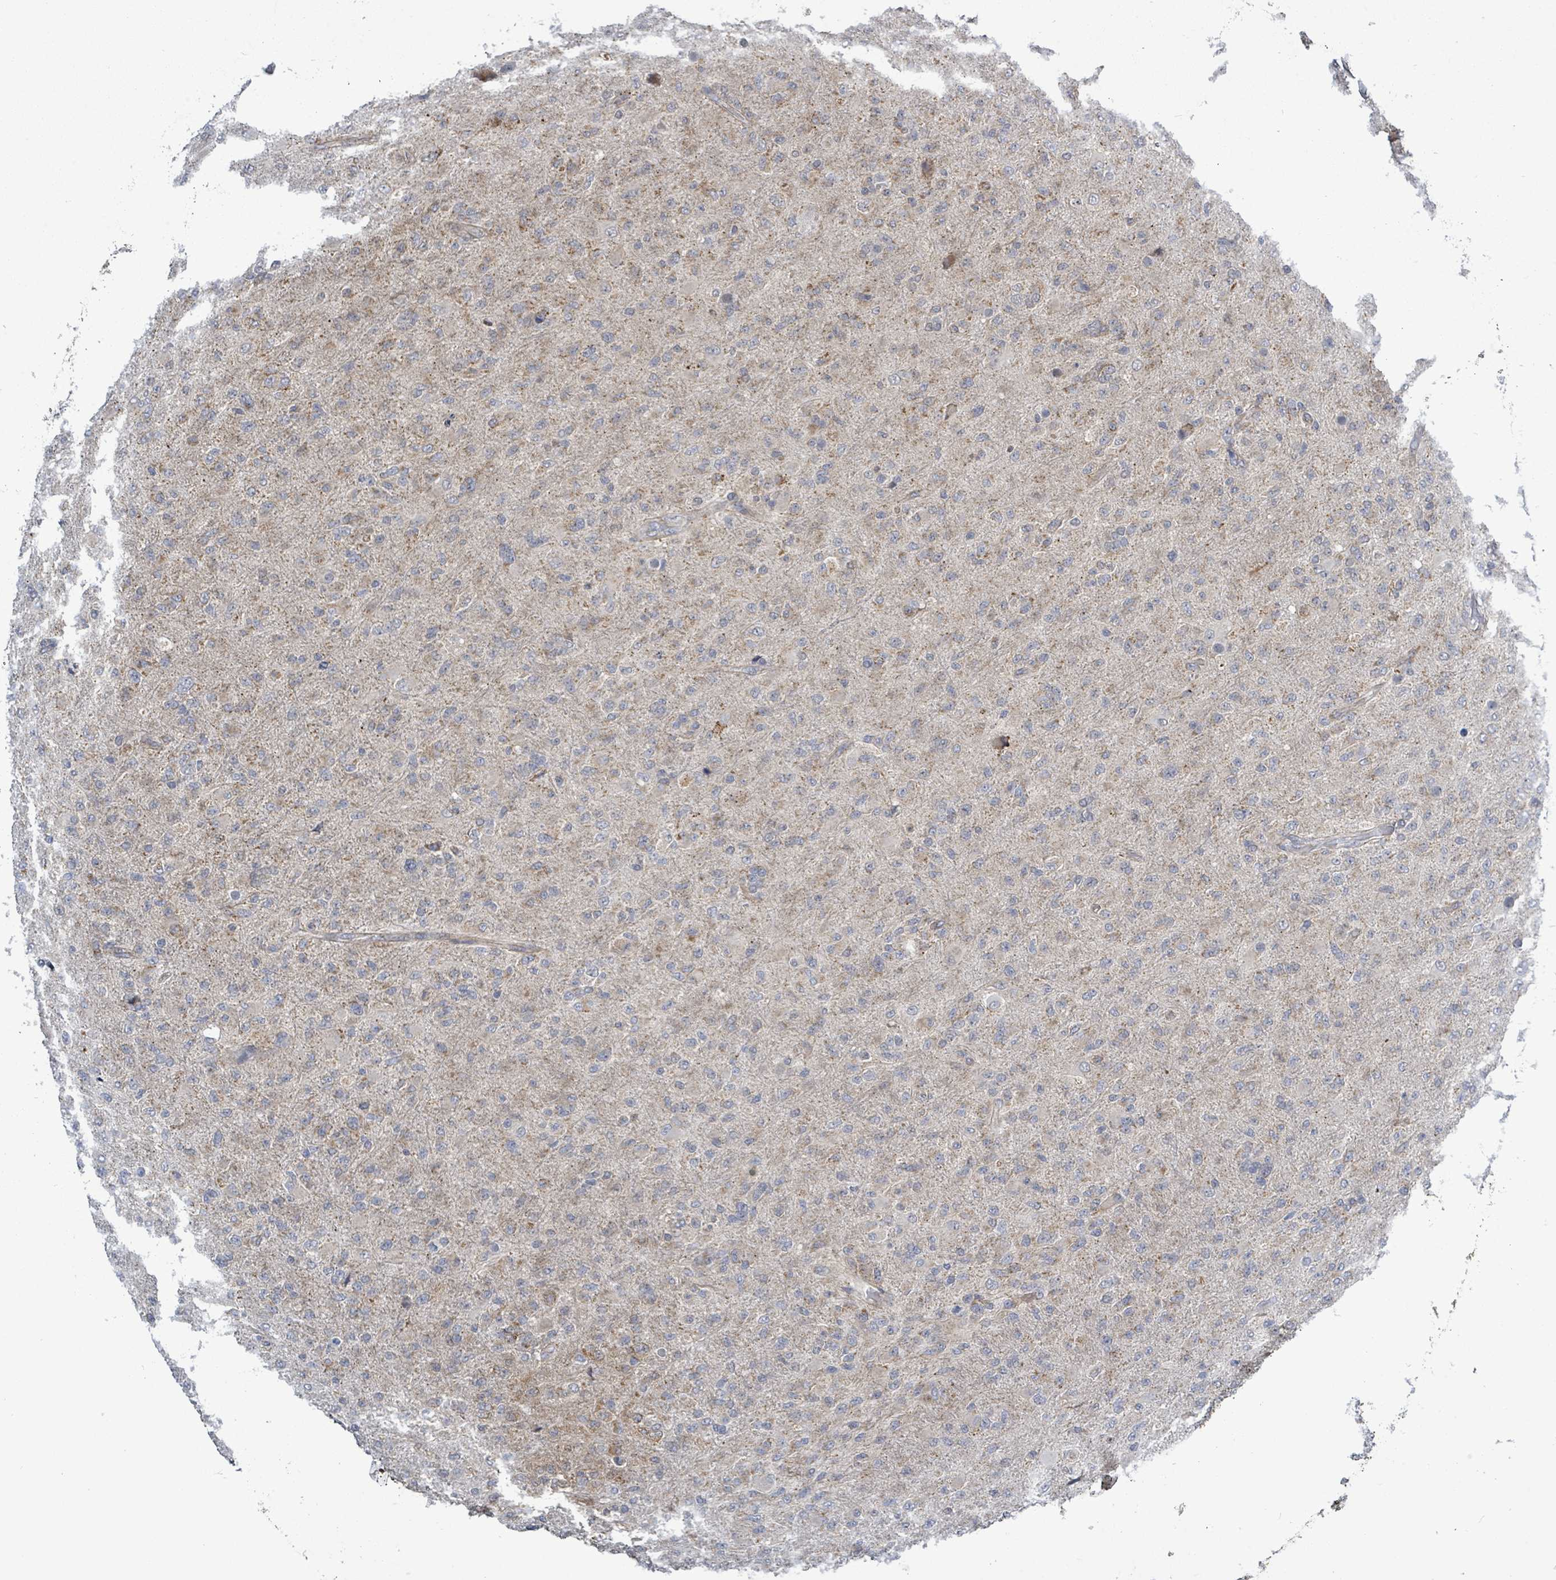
{"staining": {"intensity": "weak", "quantity": "25%-75%", "location": "cytoplasmic/membranous"}, "tissue": "glioma", "cell_type": "Tumor cells", "image_type": "cancer", "snomed": [{"axis": "morphology", "description": "Glioma, malignant, Low grade"}, {"axis": "topography", "description": "Brain"}], "caption": "Tumor cells exhibit low levels of weak cytoplasmic/membranous staining in approximately 25%-75% of cells in human glioma. The staining was performed using DAB (3,3'-diaminobenzidine), with brown indicating positive protein expression. Nuclei are stained blue with hematoxylin.", "gene": "COQ10B", "patient": {"sex": "male", "age": 65}}